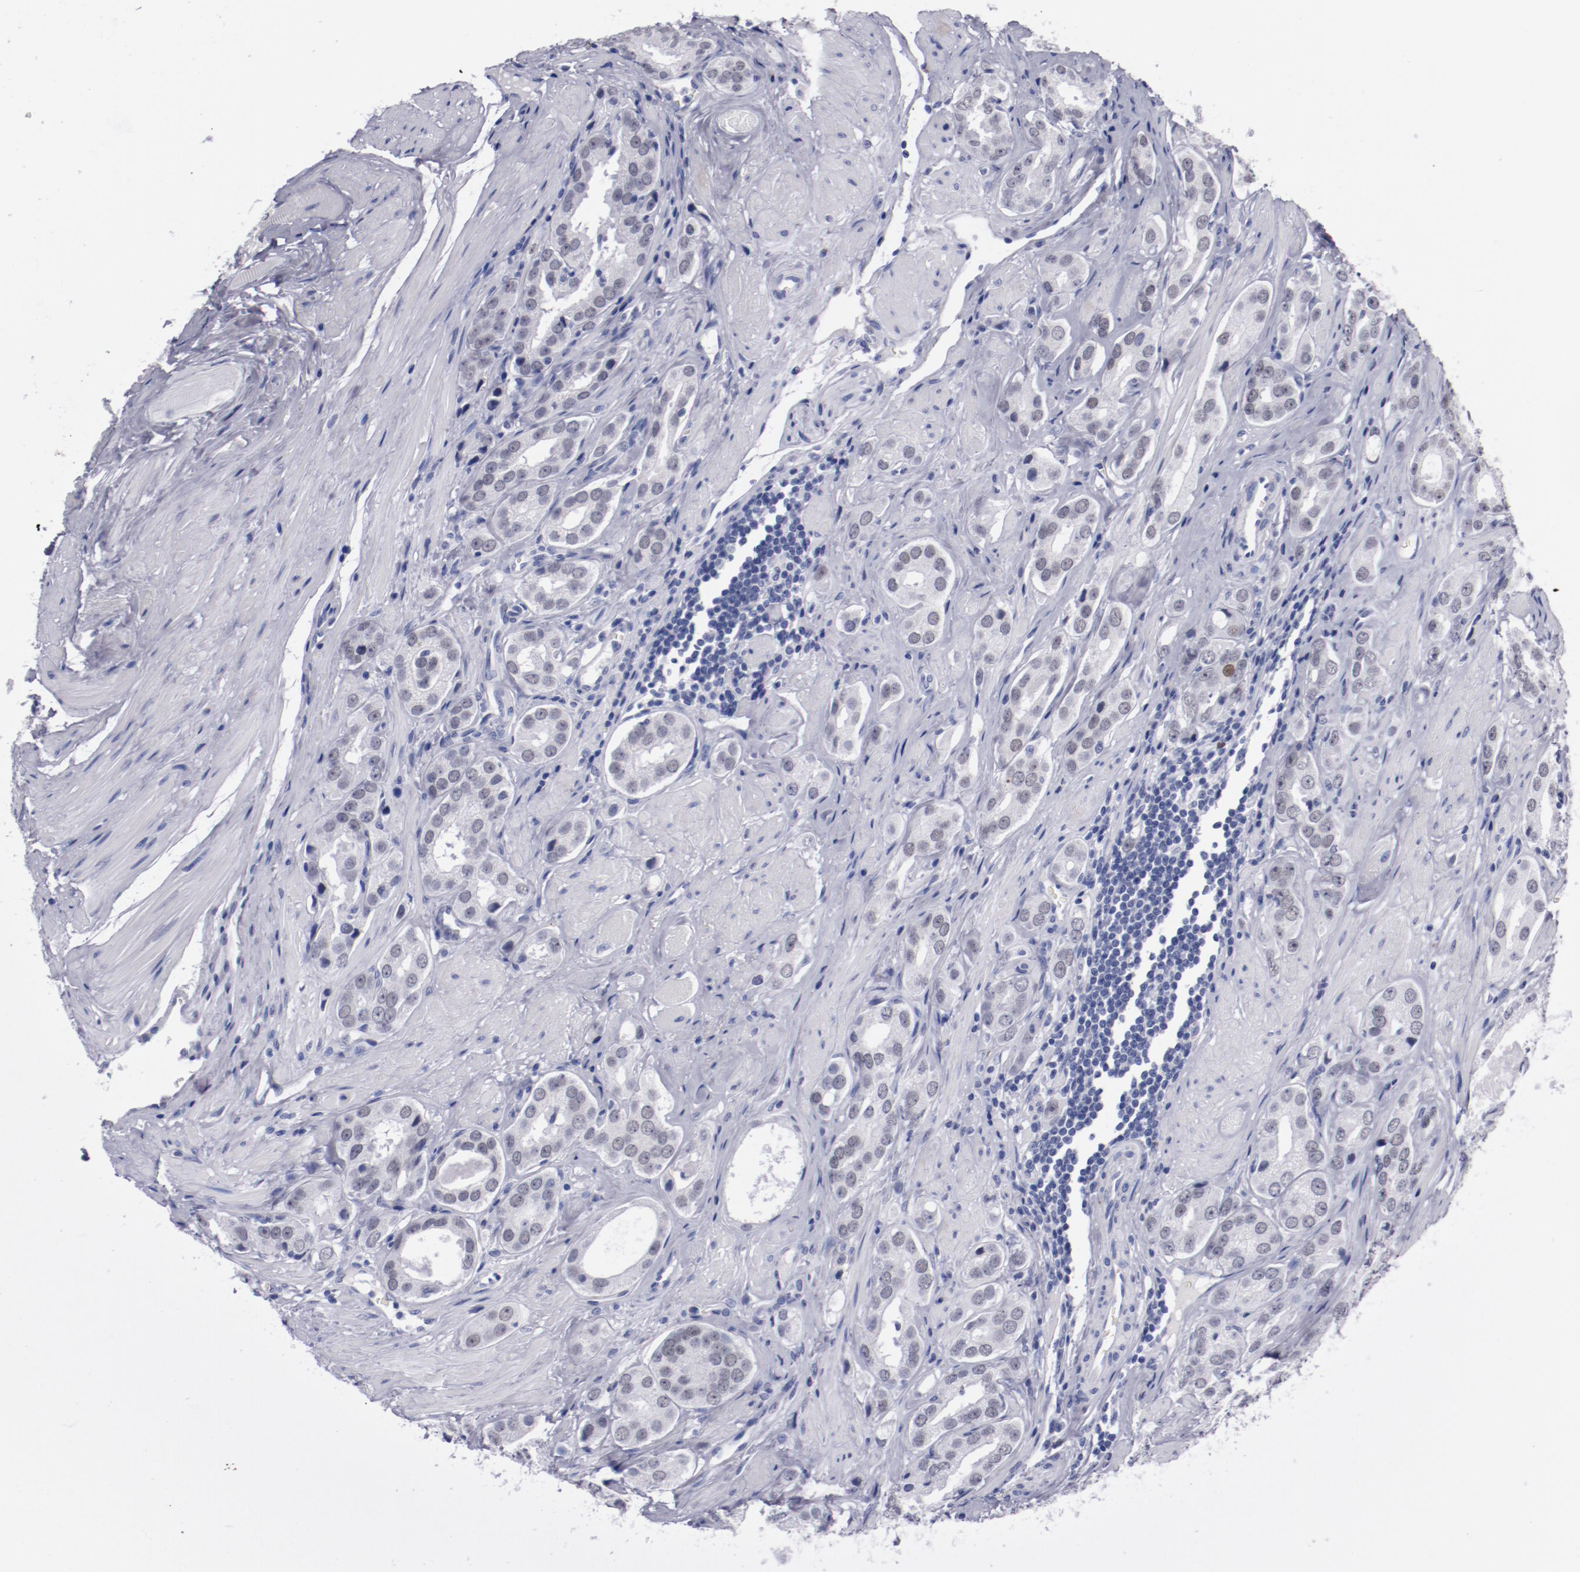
{"staining": {"intensity": "weak", "quantity": "<25%", "location": "nuclear"}, "tissue": "prostate cancer", "cell_type": "Tumor cells", "image_type": "cancer", "snomed": [{"axis": "morphology", "description": "Adenocarcinoma, Medium grade"}, {"axis": "topography", "description": "Prostate"}], "caption": "The histopathology image reveals no staining of tumor cells in prostate cancer. (DAB immunohistochemistry (IHC) with hematoxylin counter stain).", "gene": "HNF1B", "patient": {"sex": "male", "age": 53}}